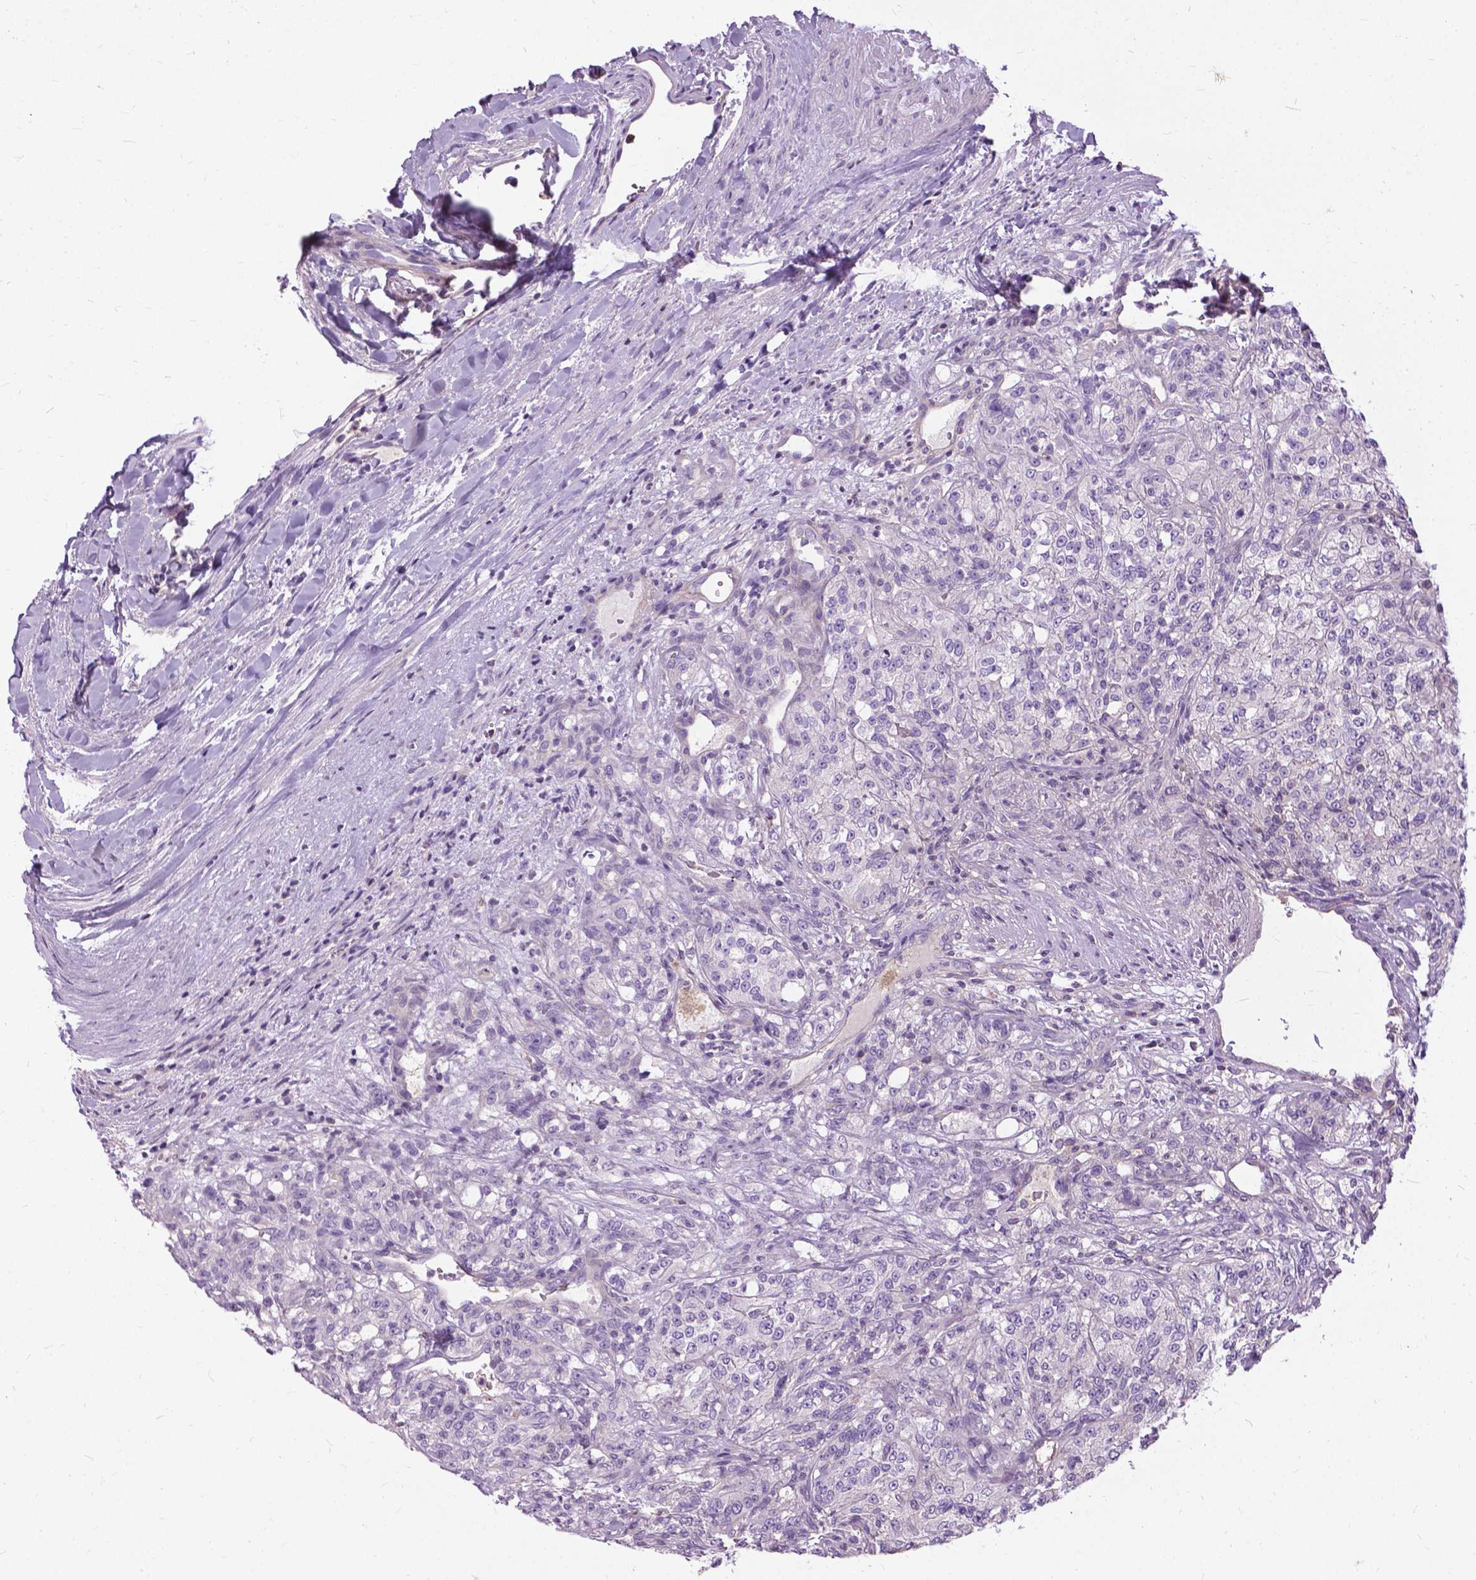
{"staining": {"intensity": "negative", "quantity": "none", "location": "none"}, "tissue": "renal cancer", "cell_type": "Tumor cells", "image_type": "cancer", "snomed": [{"axis": "morphology", "description": "Adenocarcinoma, NOS"}, {"axis": "topography", "description": "Kidney"}], "caption": "The histopathology image reveals no significant positivity in tumor cells of renal cancer (adenocarcinoma).", "gene": "JAK3", "patient": {"sex": "female", "age": 63}}